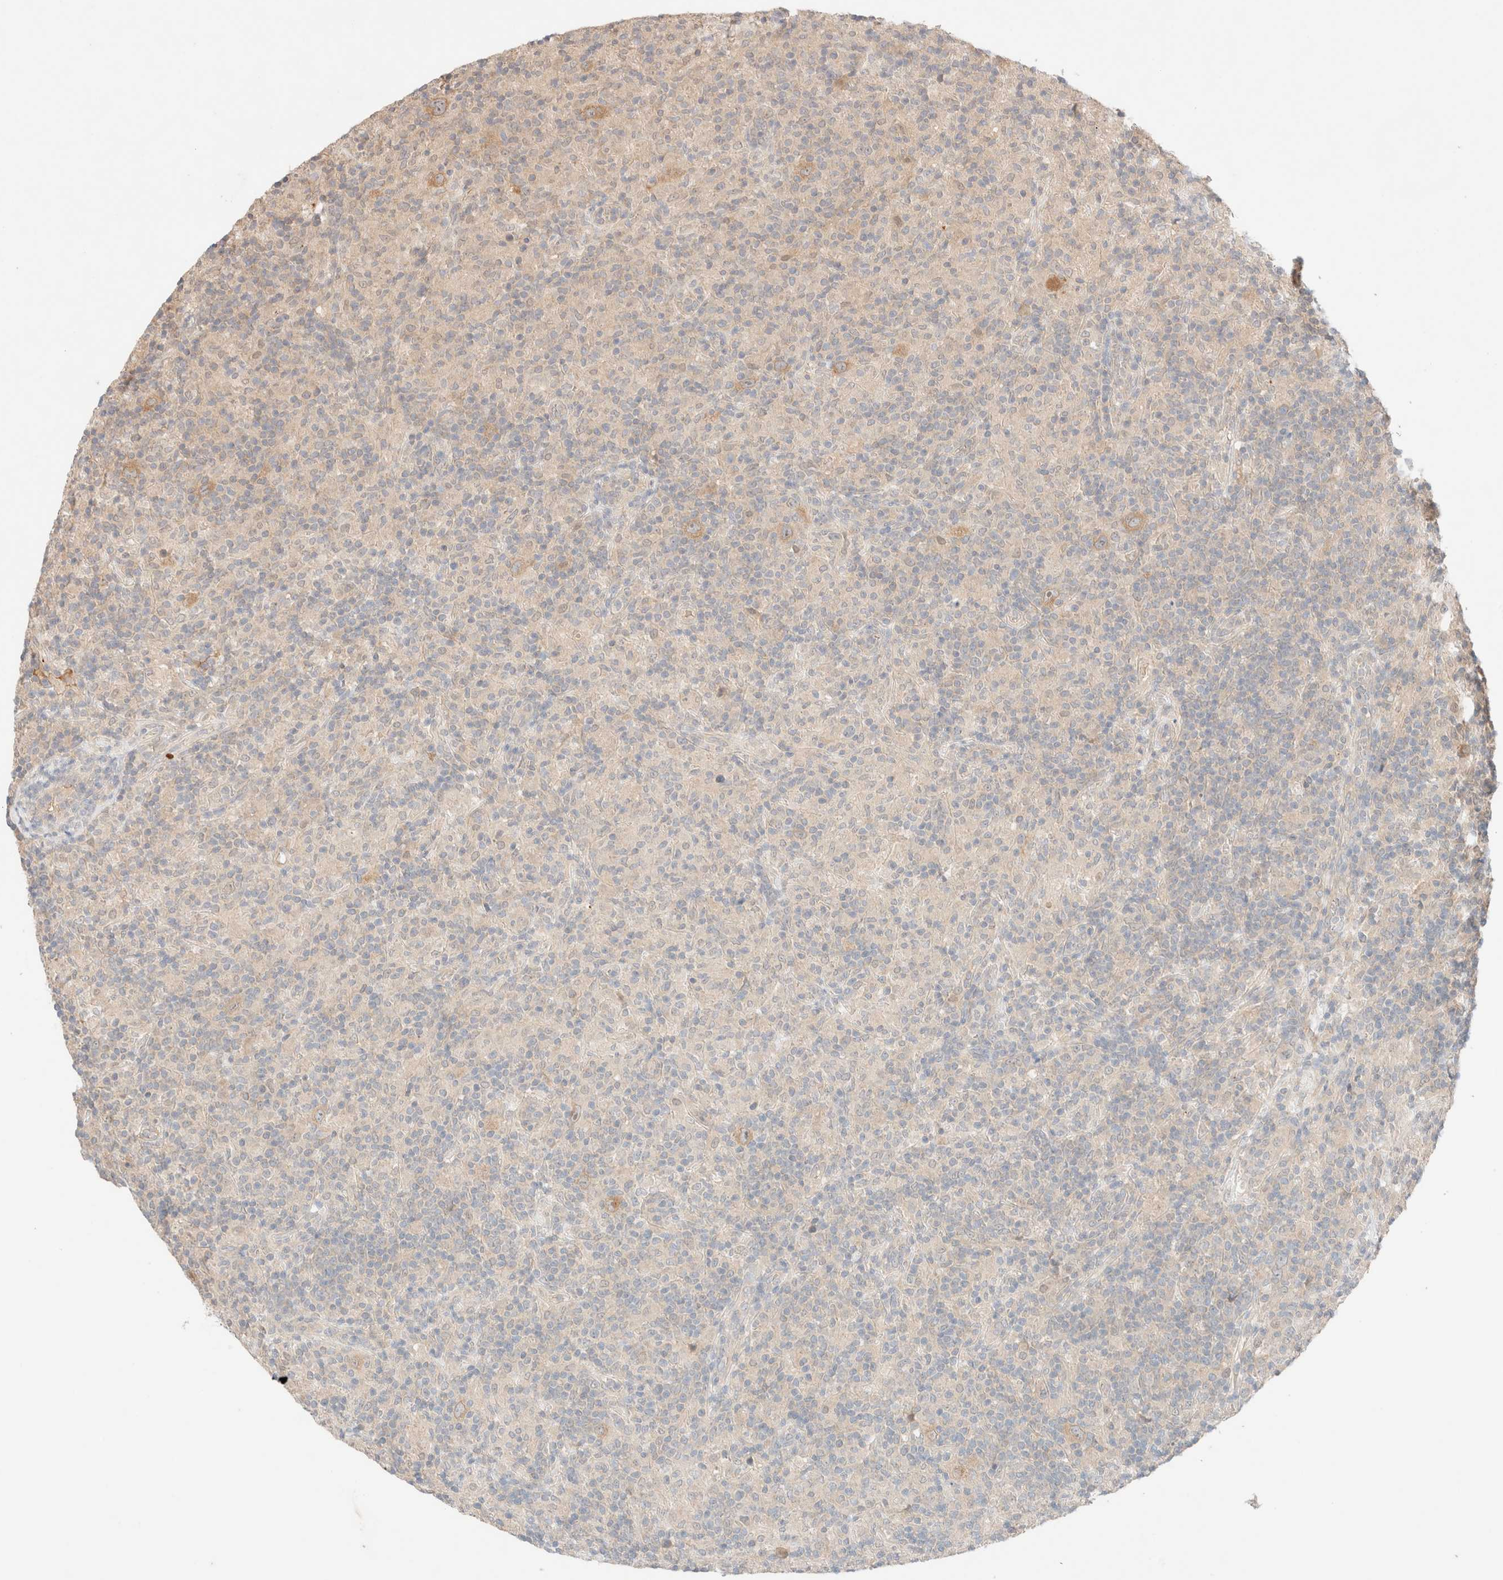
{"staining": {"intensity": "weak", "quantity": "25%-75%", "location": "cytoplasmic/membranous"}, "tissue": "lymphoma", "cell_type": "Tumor cells", "image_type": "cancer", "snomed": [{"axis": "morphology", "description": "Hodgkin's disease, NOS"}, {"axis": "topography", "description": "Lymph node"}], "caption": "Tumor cells reveal low levels of weak cytoplasmic/membranous staining in about 25%-75% of cells in Hodgkin's disease.", "gene": "SARM1", "patient": {"sex": "male", "age": 70}}